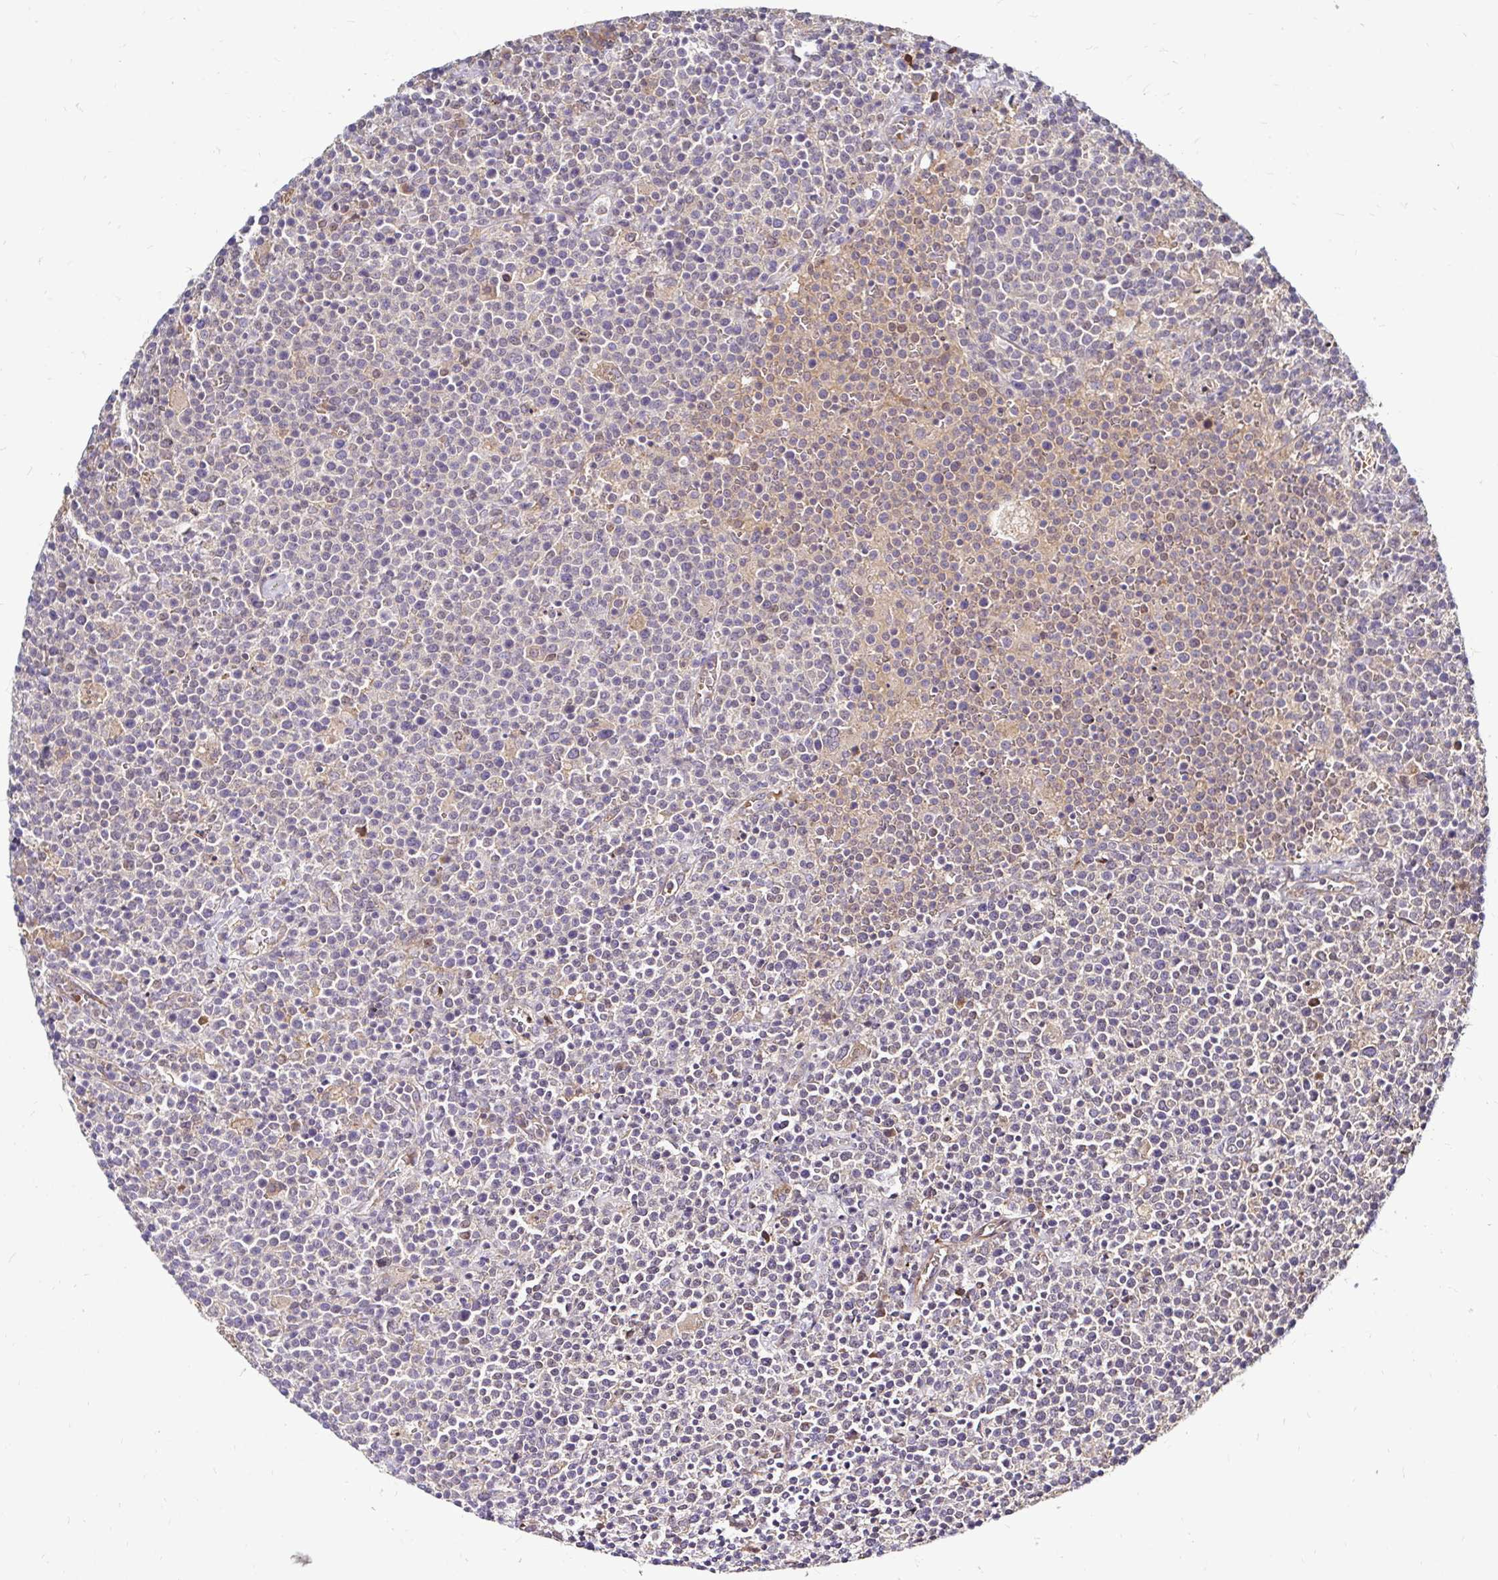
{"staining": {"intensity": "negative", "quantity": "none", "location": "none"}, "tissue": "lymphoma", "cell_type": "Tumor cells", "image_type": "cancer", "snomed": [{"axis": "morphology", "description": "Malignant lymphoma, non-Hodgkin's type, High grade"}, {"axis": "topography", "description": "Lymph node"}], "caption": "This is an IHC image of human malignant lymphoma, non-Hodgkin's type (high-grade). There is no positivity in tumor cells.", "gene": "ARHGEF37", "patient": {"sex": "male", "age": 61}}